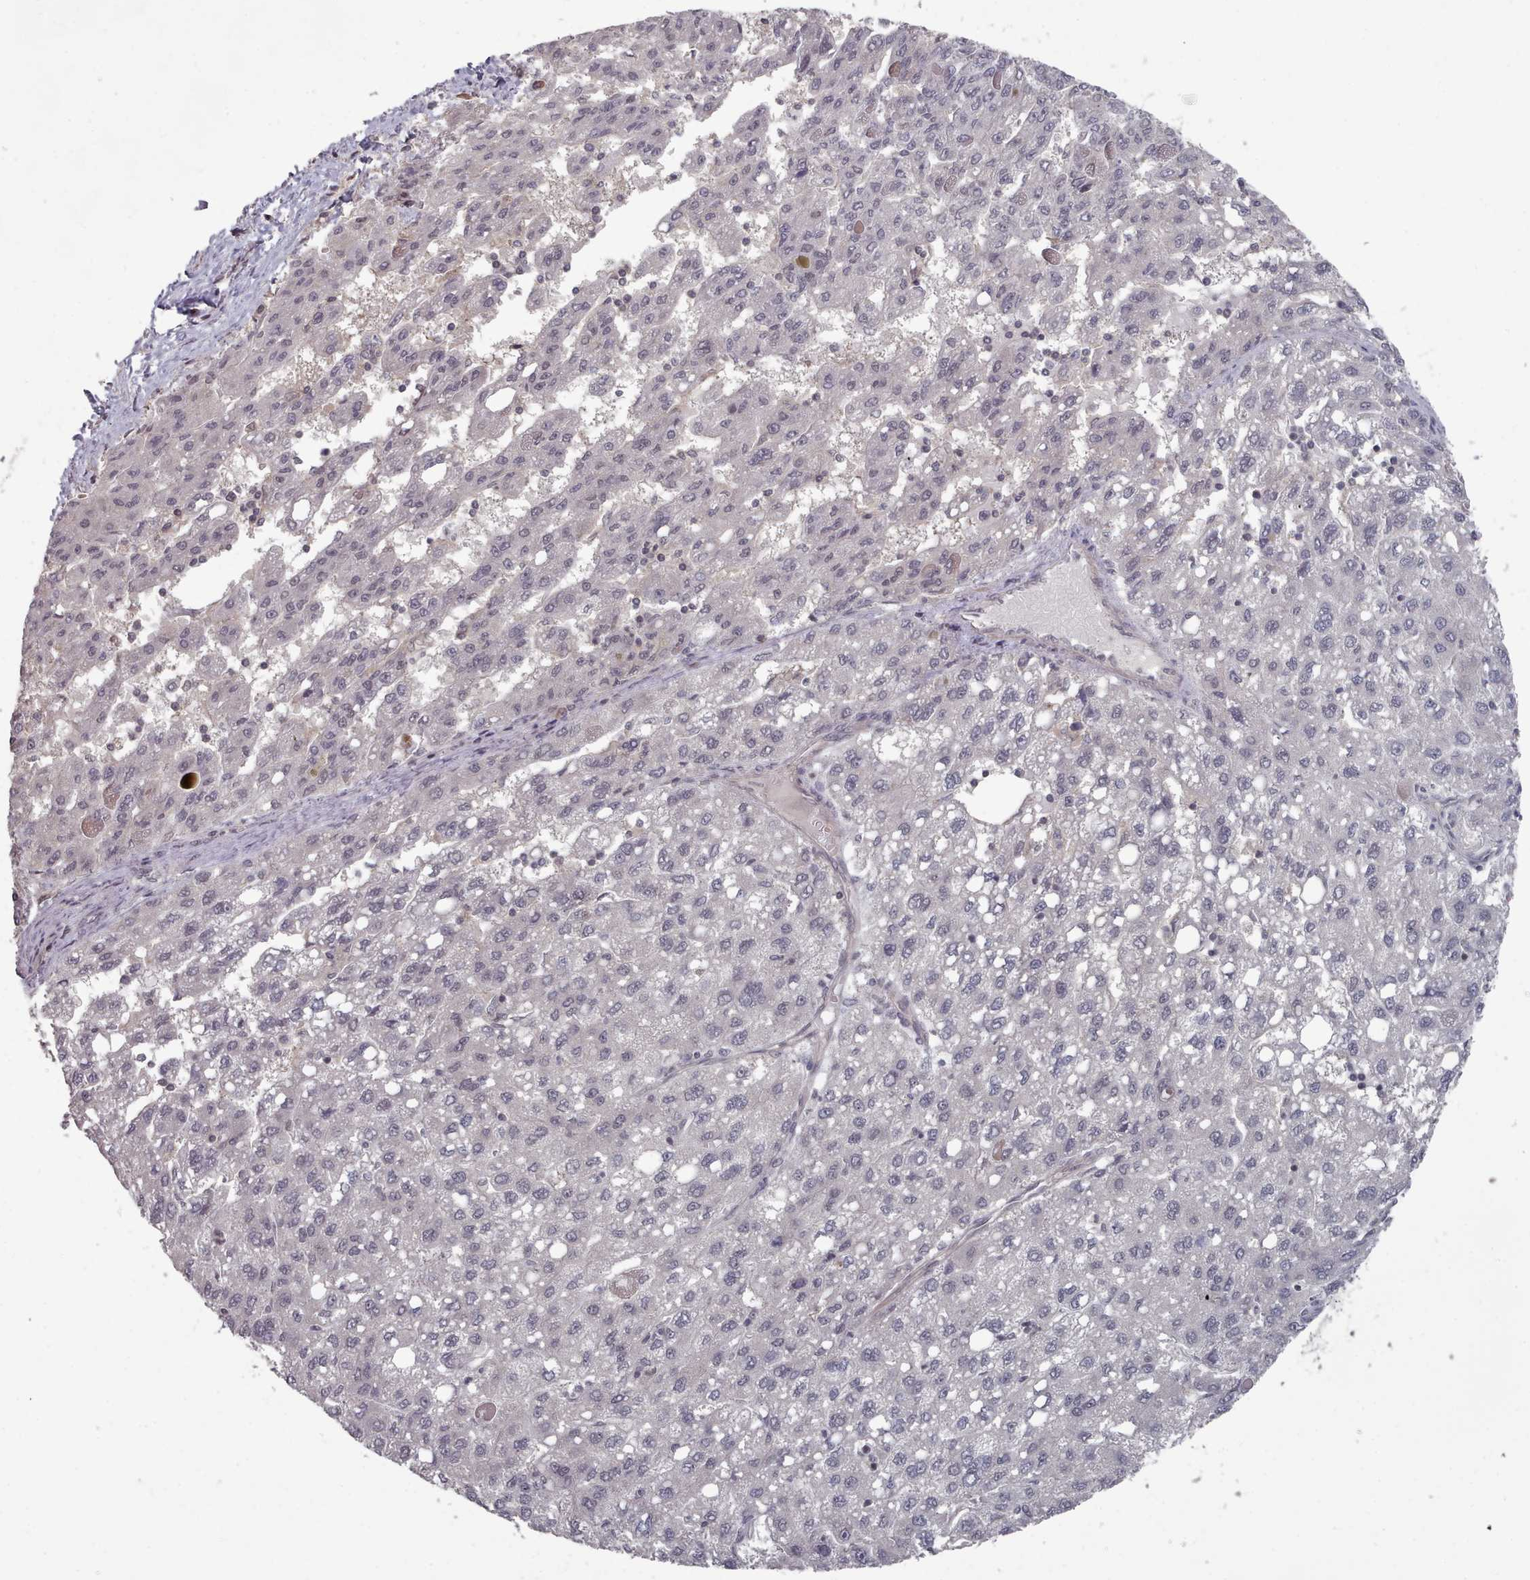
{"staining": {"intensity": "negative", "quantity": "none", "location": "none"}, "tissue": "liver cancer", "cell_type": "Tumor cells", "image_type": "cancer", "snomed": [{"axis": "morphology", "description": "Carcinoma, Hepatocellular, NOS"}, {"axis": "topography", "description": "Liver"}], "caption": "An image of liver cancer stained for a protein displays no brown staining in tumor cells. (DAB immunohistochemistry (IHC), high magnification).", "gene": "HYAL3", "patient": {"sex": "female", "age": 82}}